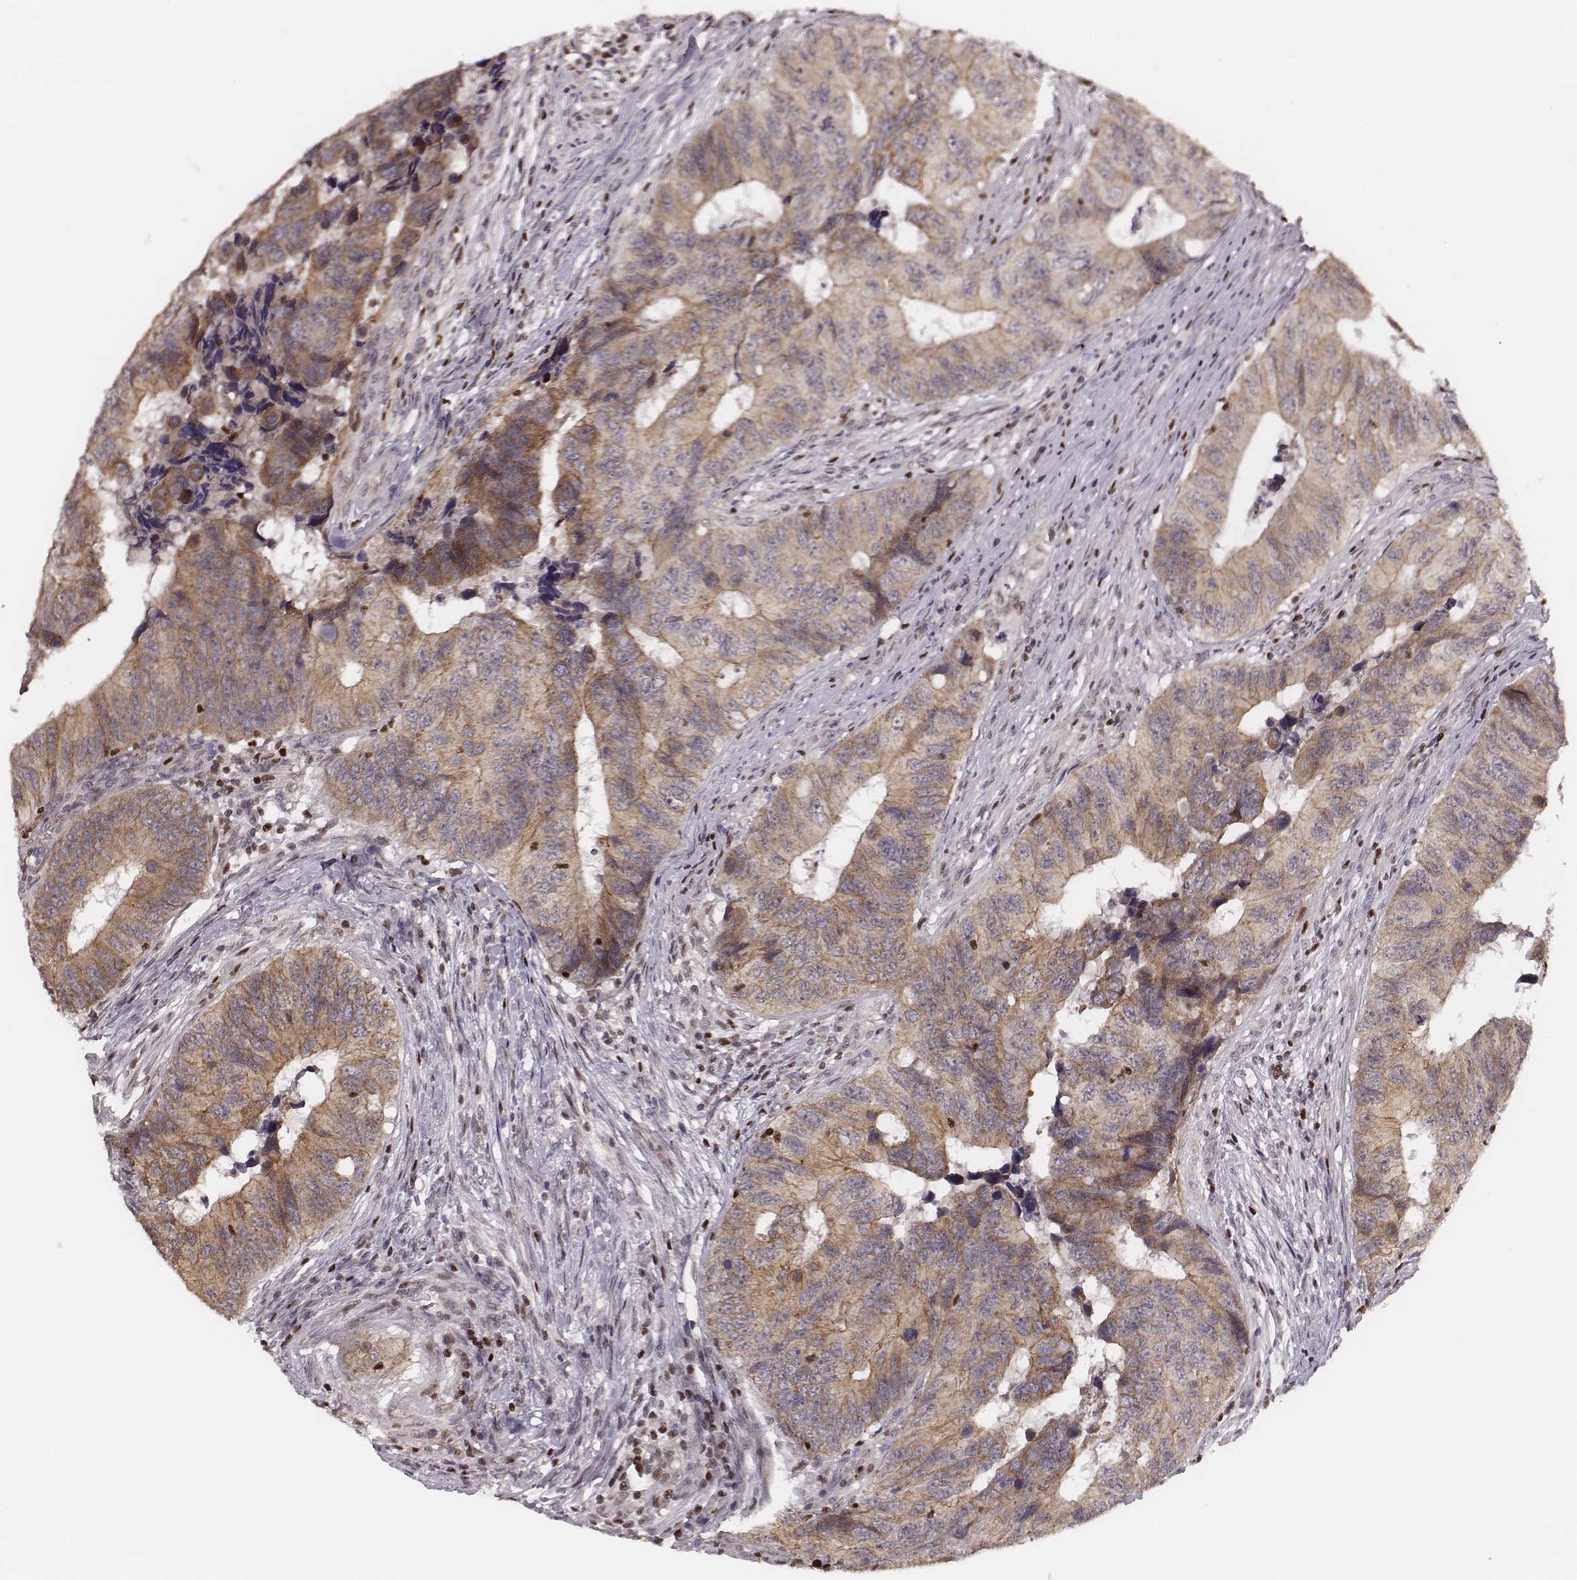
{"staining": {"intensity": "weak", "quantity": ">75%", "location": "cytoplasmic/membranous"}, "tissue": "colorectal cancer", "cell_type": "Tumor cells", "image_type": "cancer", "snomed": [{"axis": "morphology", "description": "Adenocarcinoma, NOS"}, {"axis": "topography", "description": "Colon"}], "caption": "A histopathology image of human colorectal cancer (adenocarcinoma) stained for a protein displays weak cytoplasmic/membranous brown staining in tumor cells.", "gene": "WDR59", "patient": {"sex": "female", "age": 82}}